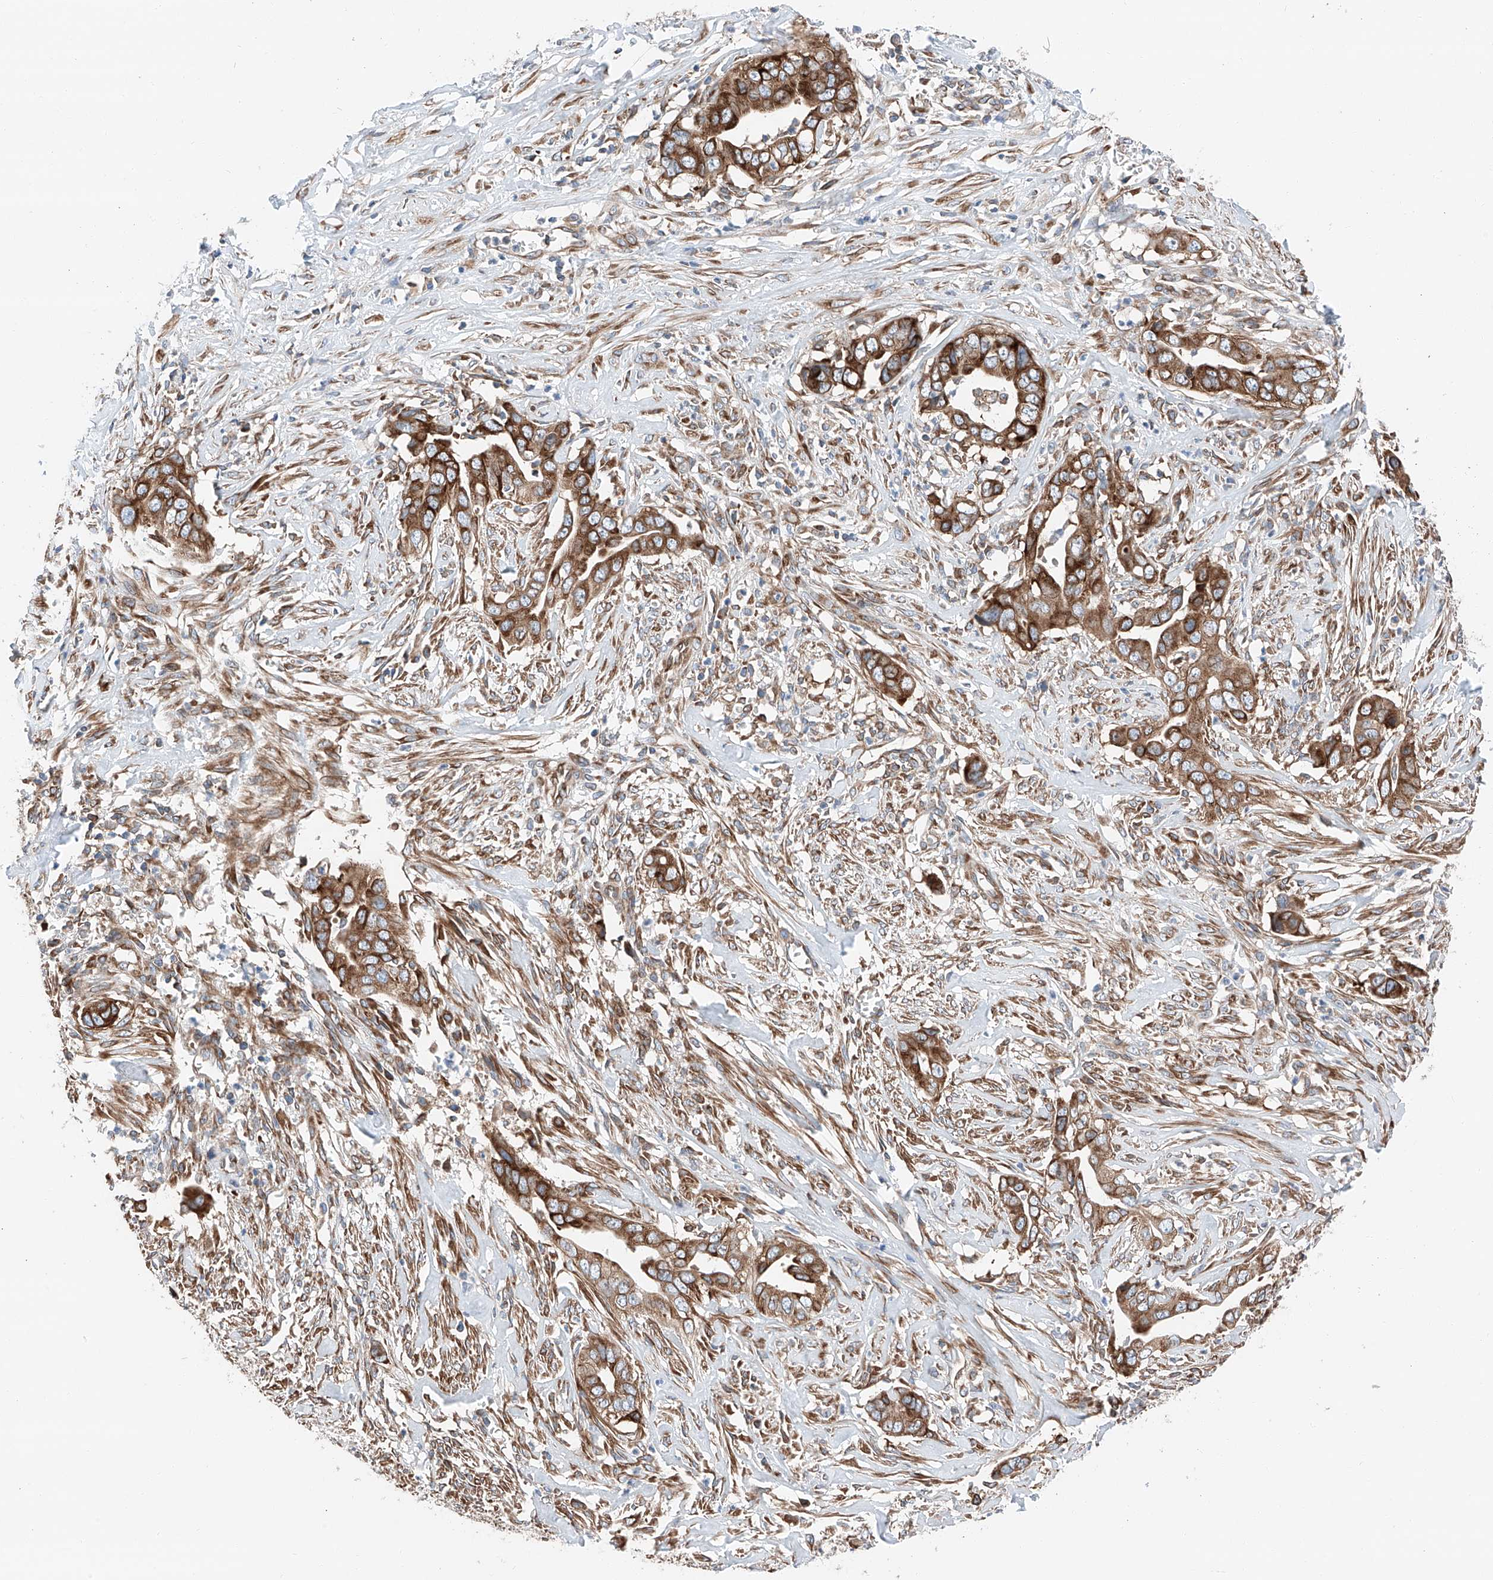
{"staining": {"intensity": "moderate", "quantity": ">75%", "location": "cytoplasmic/membranous"}, "tissue": "liver cancer", "cell_type": "Tumor cells", "image_type": "cancer", "snomed": [{"axis": "morphology", "description": "Cholangiocarcinoma"}, {"axis": "topography", "description": "Liver"}], "caption": "Liver cancer (cholangiocarcinoma) tissue shows moderate cytoplasmic/membranous positivity in about >75% of tumor cells, visualized by immunohistochemistry.", "gene": "ZC3H15", "patient": {"sex": "female", "age": 79}}